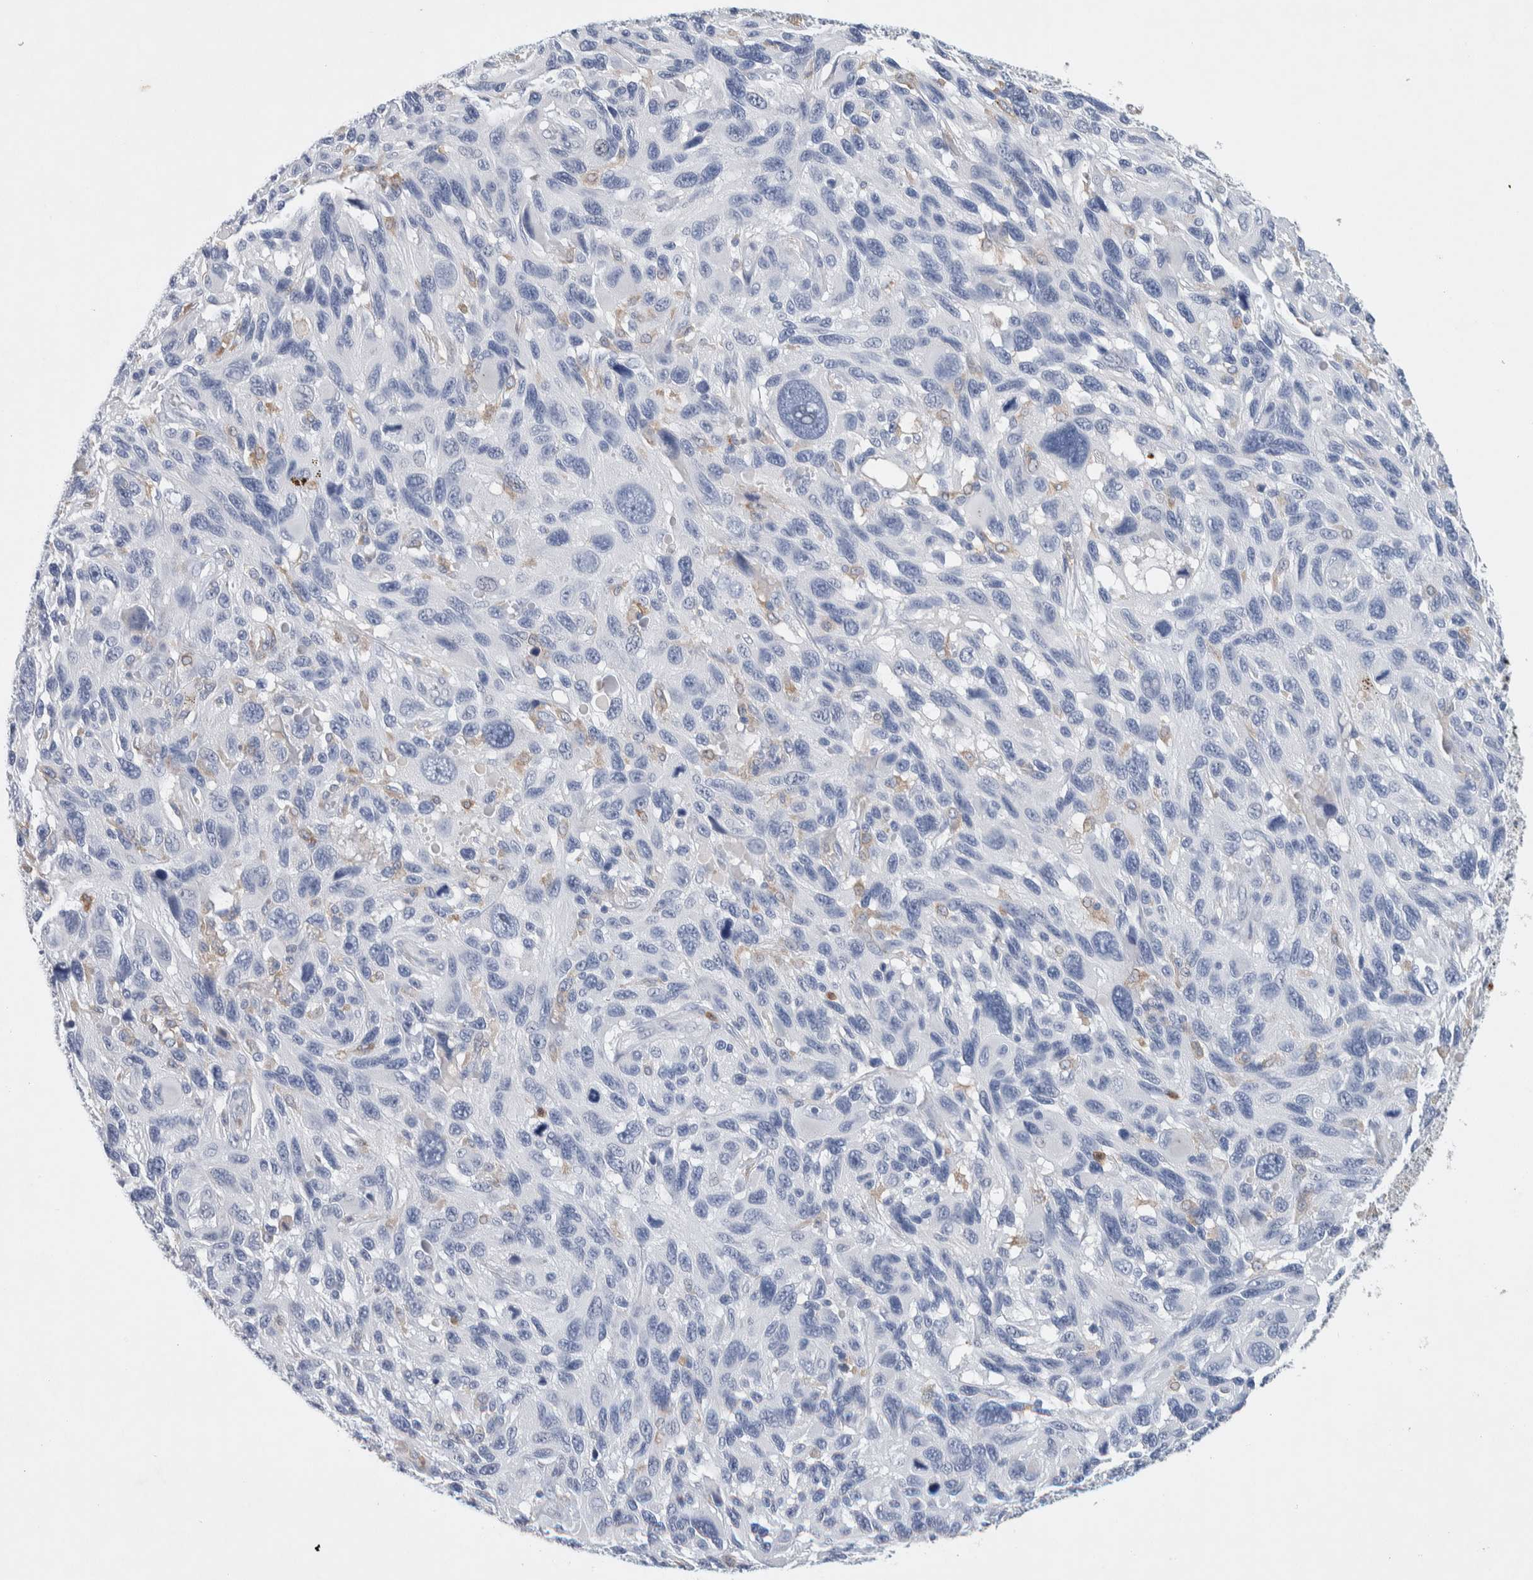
{"staining": {"intensity": "negative", "quantity": "none", "location": "none"}, "tissue": "melanoma", "cell_type": "Tumor cells", "image_type": "cancer", "snomed": [{"axis": "morphology", "description": "Malignant melanoma, NOS"}, {"axis": "topography", "description": "Skin"}], "caption": "IHC of melanoma shows no expression in tumor cells.", "gene": "NCF2", "patient": {"sex": "male", "age": 53}}